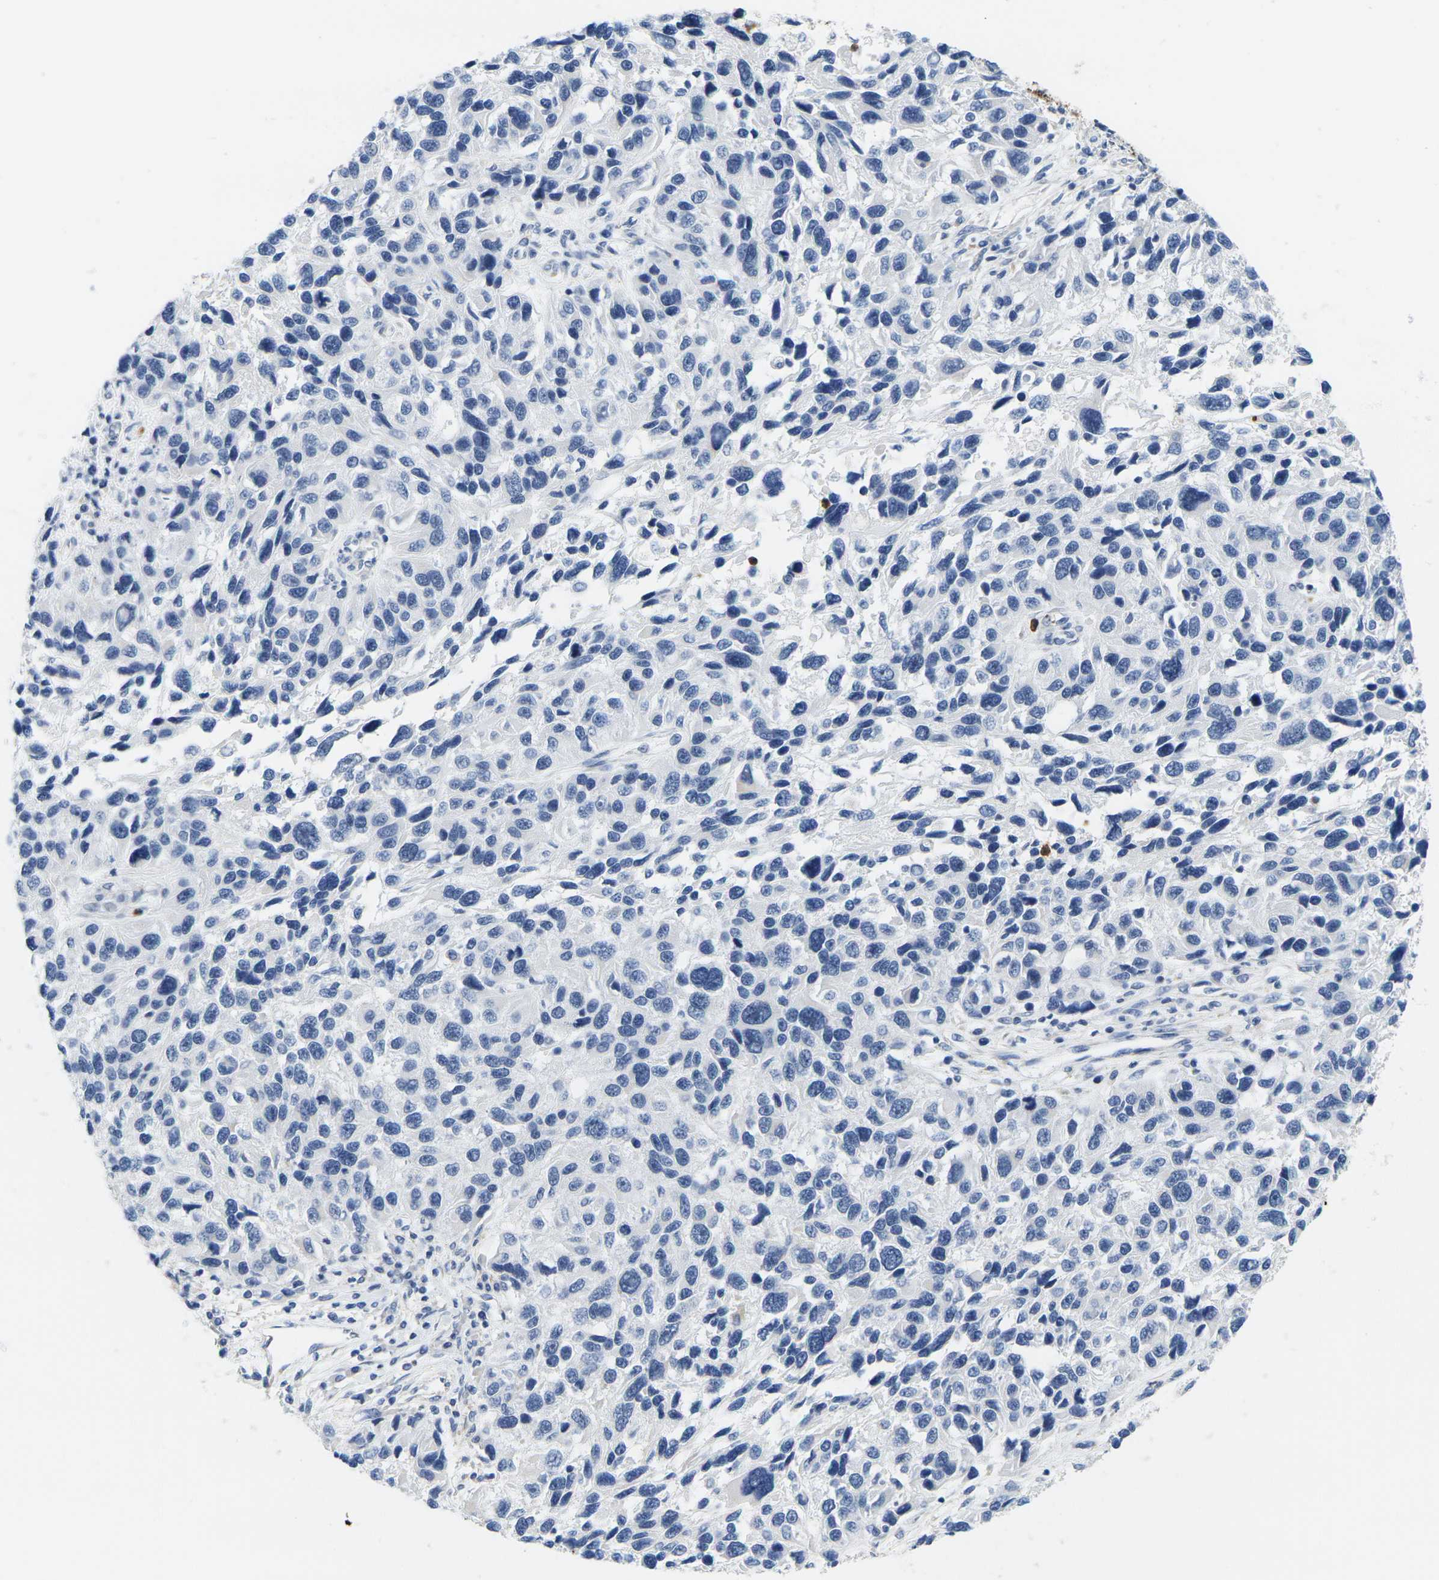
{"staining": {"intensity": "negative", "quantity": "none", "location": "none"}, "tissue": "melanoma", "cell_type": "Tumor cells", "image_type": "cancer", "snomed": [{"axis": "morphology", "description": "Malignant melanoma, NOS"}, {"axis": "topography", "description": "Skin"}], "caption": "IHC histopathology image of human malignant melanoma stained for a protein (brown), which shows no staining in tumor cells.", "gene": "KLK5", "patient": {"sex": "male", "age": 53}}